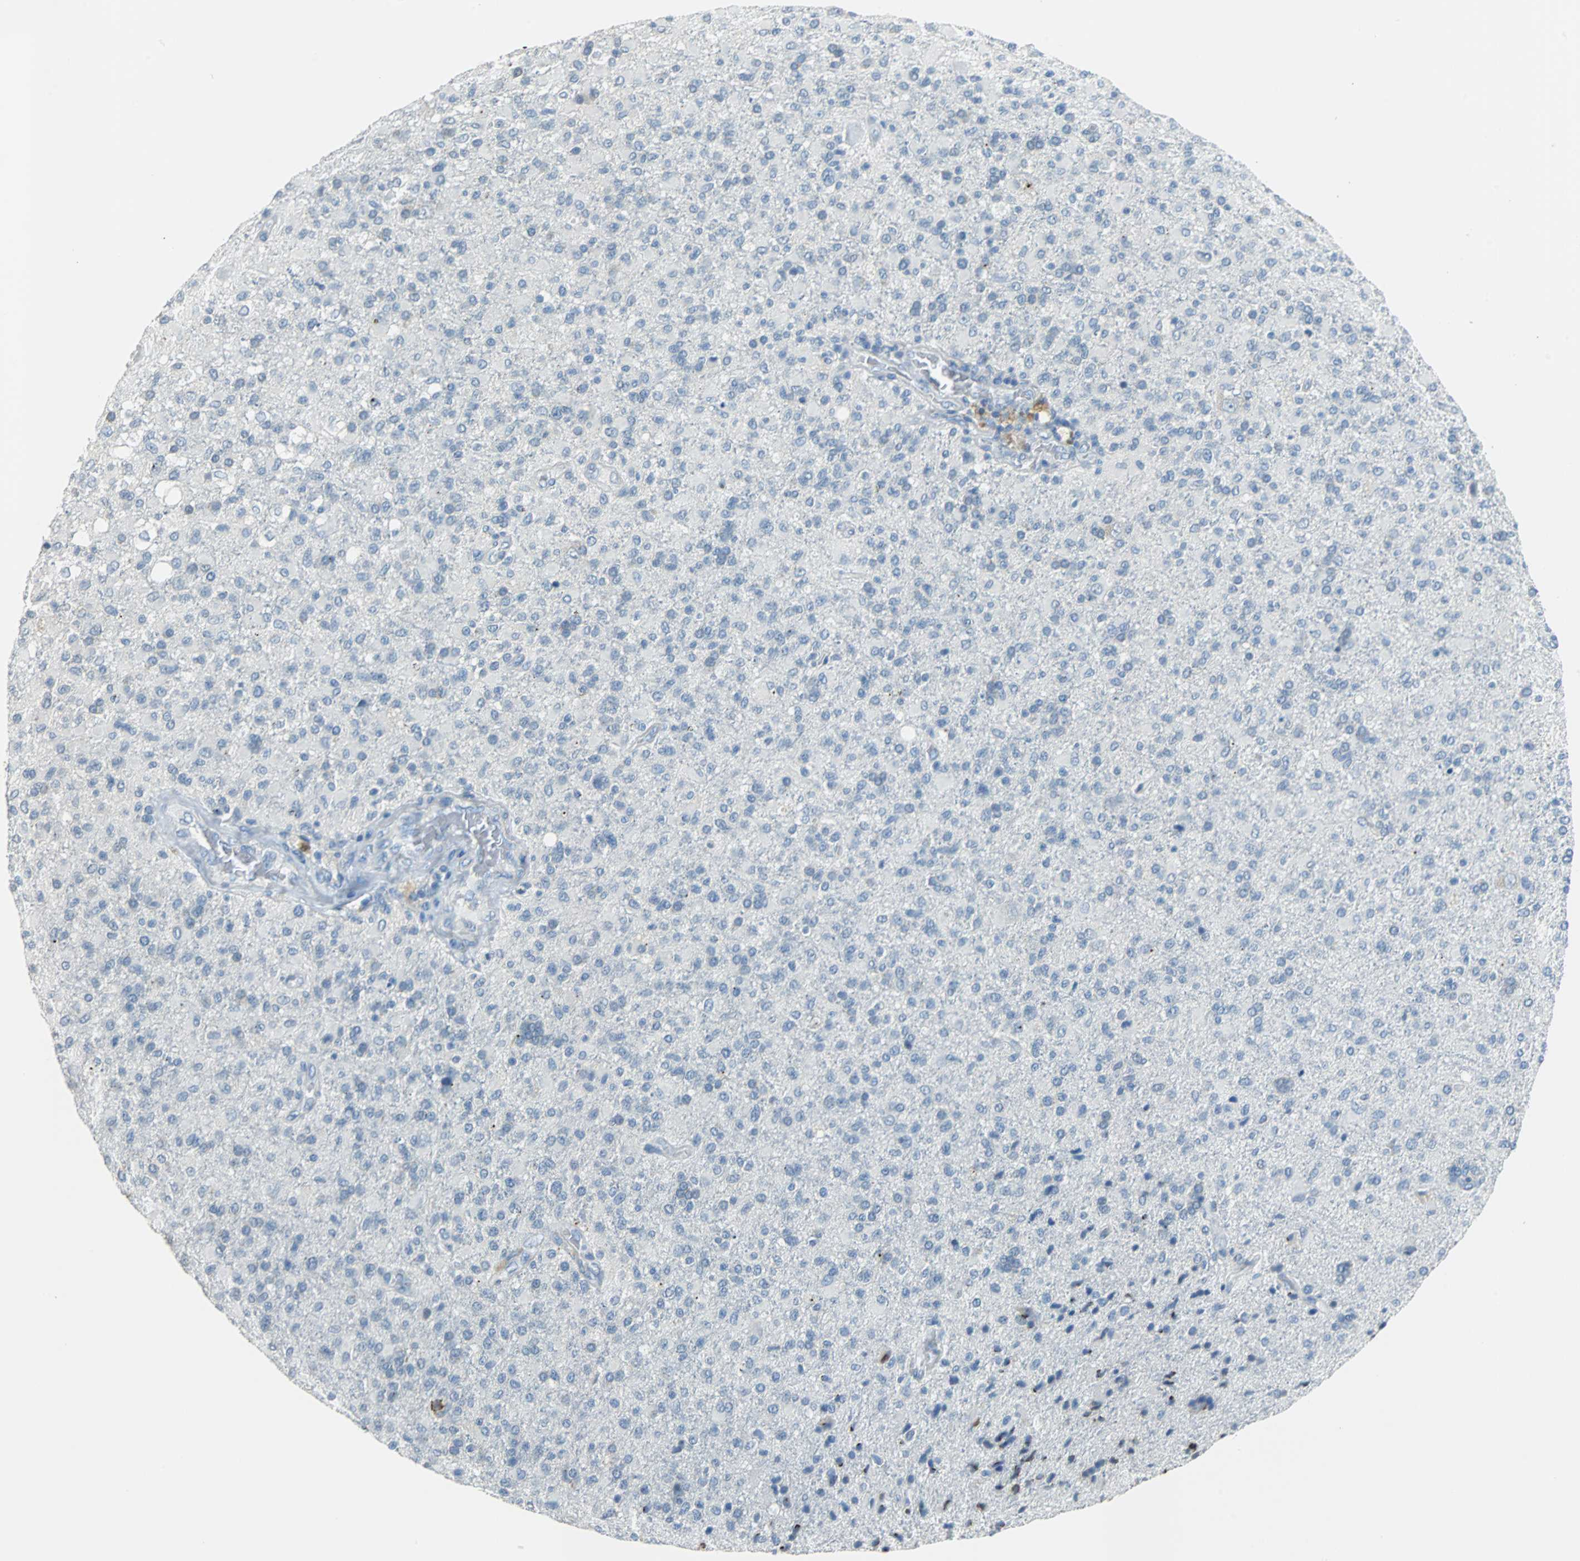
{"staining": {"intensity": "negative", "quantity": "none", "location": "none"}, "tissue": "glioma", "cell_type": "Tumor cells", "image_type": "cancer", "snomed": [{"axis": "morphology", "description": "Glioma, malignant, High grade"}, {"axis": "topography", "description": "Brain"}], "caption": "The image demonstrates no staining of tumor cells in glioma.", "gene": "MUC7", "patient": {"sex": "male", "age": 71}}